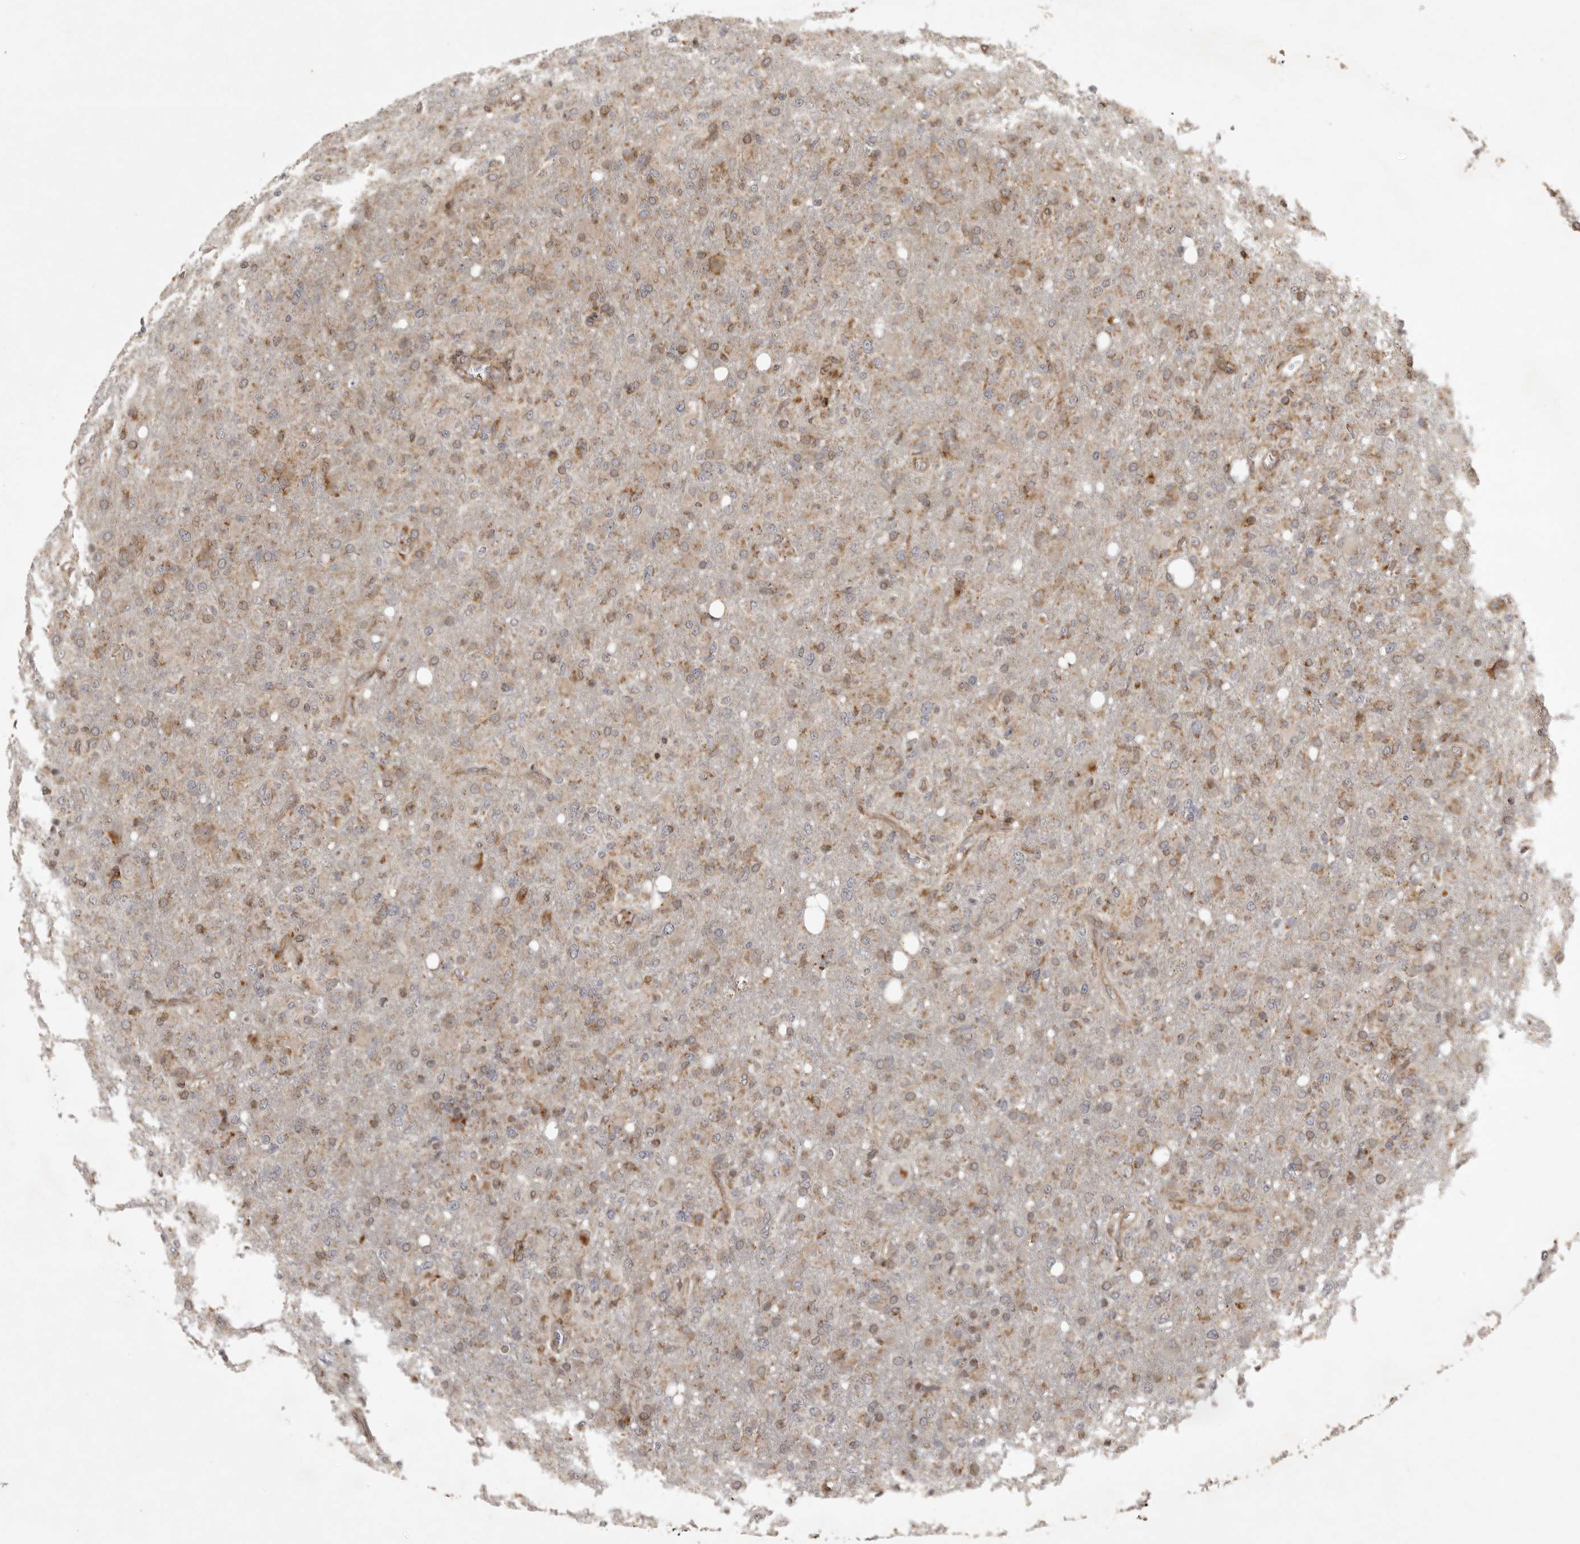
{"staining": {"intensity": "moderate", "quantity": "25%-75%", "location": "cytoplasmic/membranous"}, "tissue": "glioma", "cell_type": "Tumor cells", "image_type": "cancer", "snomed": [{"axis": "morphology", "description": "Glioma, malignant, High grade"}, {"axis": "topography", "description": "Brain"}], "caption": "Tumor cells exhibit medium levels of moderate cytoplasmic/membranous positivity in approximately 25%-75% of cells in glioma. (Brightfield microscopy of DAB IHC at high magnification).", "gene": "NARS2", "patient": {"sex": "female", "age": 57}}